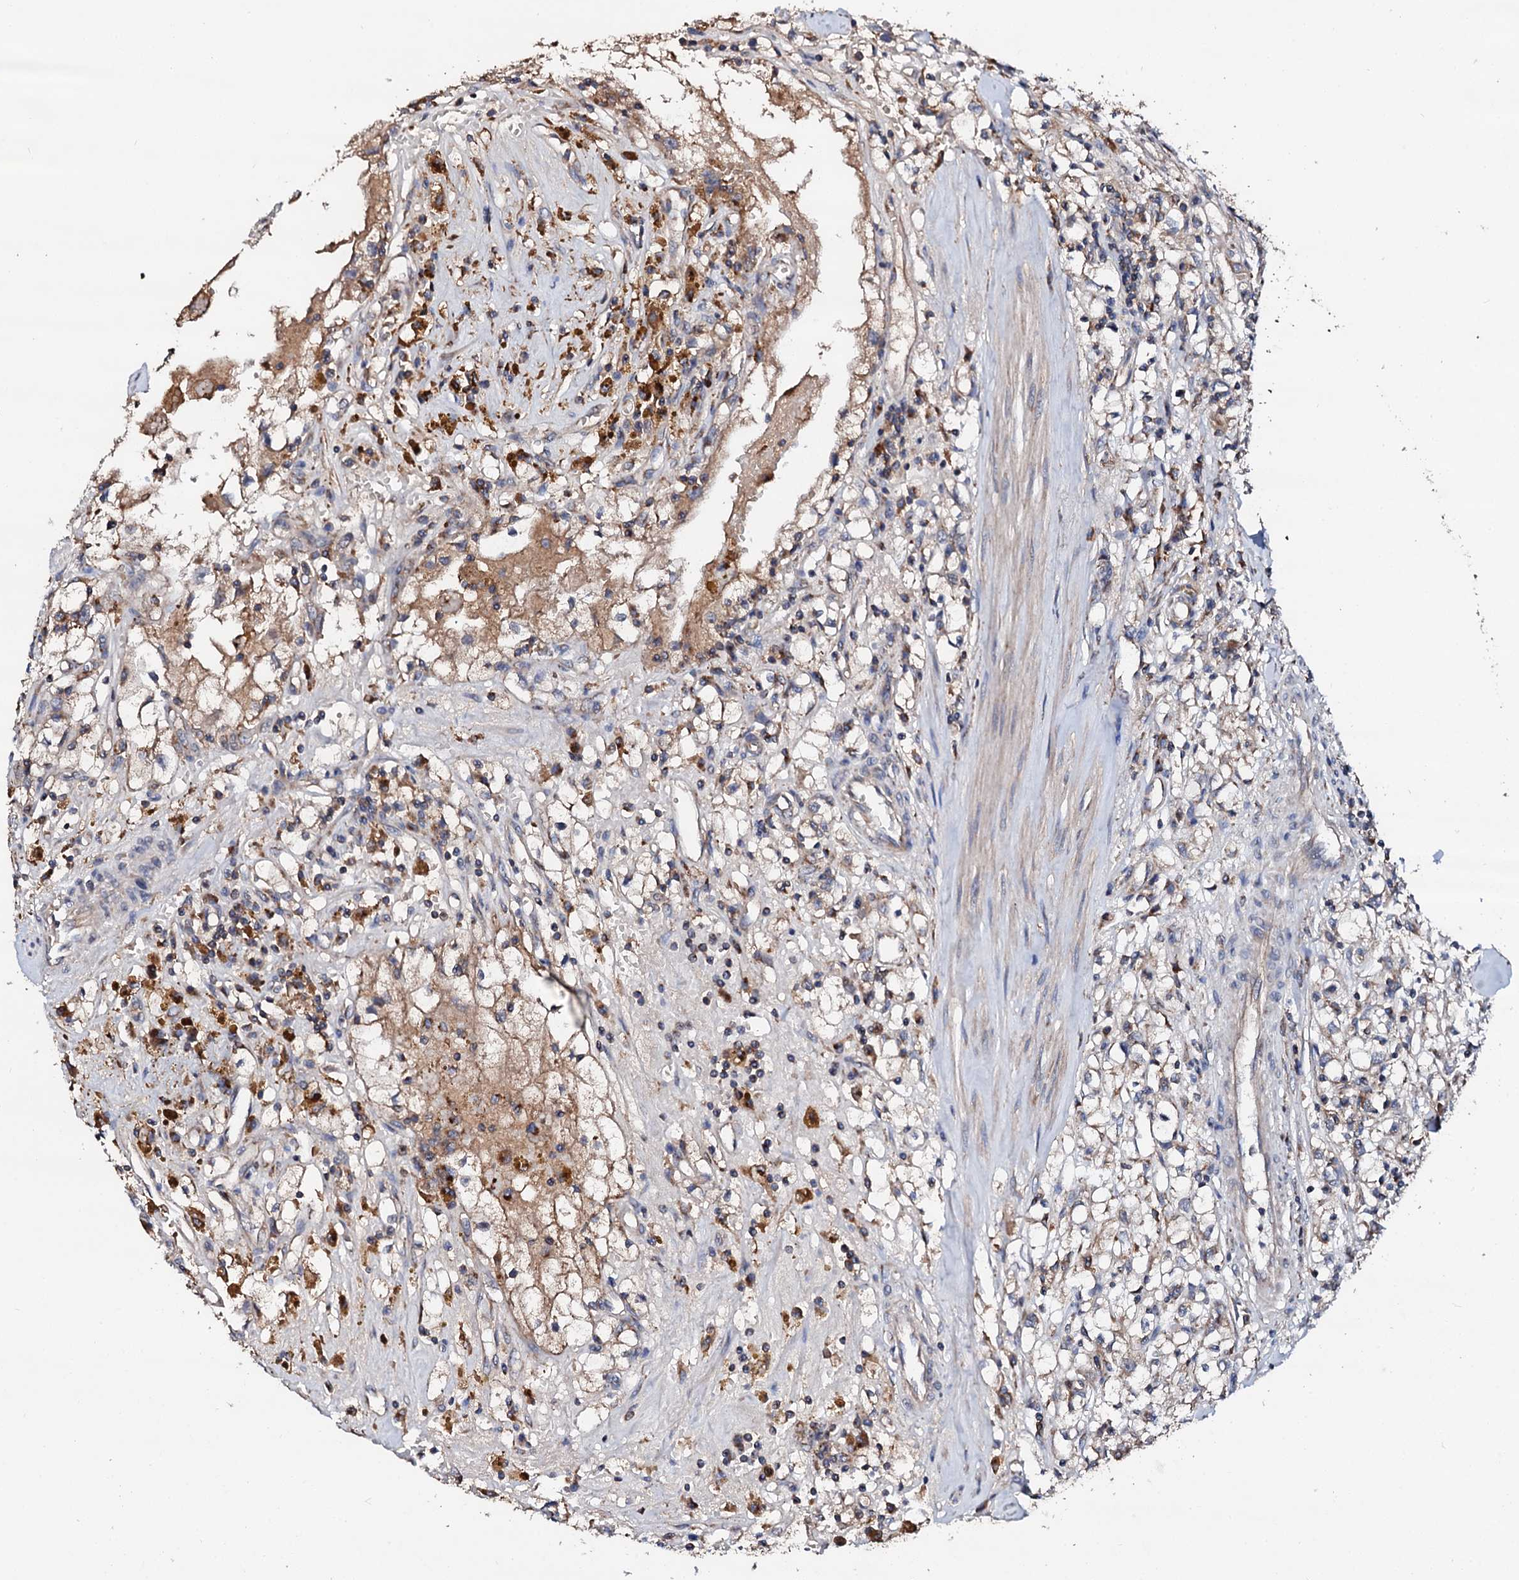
{"staining": {"intensity": "weak", "quantity": "25%-75%", "location": "cytoplasmic/membranous"}, "tissue": "renal cancer", "cell_type": "Tumor cells", "image_type": "cancer", "snomed": [{"axis": "morphology", "description": "Adenocarcinoma, NOS"}, {"axis": "topography", "description": "Kidney"}], "caption": "IHC of human renal cancer (adenocarcinoma) displays low levels of weak cytoplasmic/membranous staining in approximately 25%-75% of tumor cells. (brown staining indicates protein expression, while blue staining denotes nuclei).", "gene": "ST3GAL1", "patient": {"sex": "male", "age": 56}}